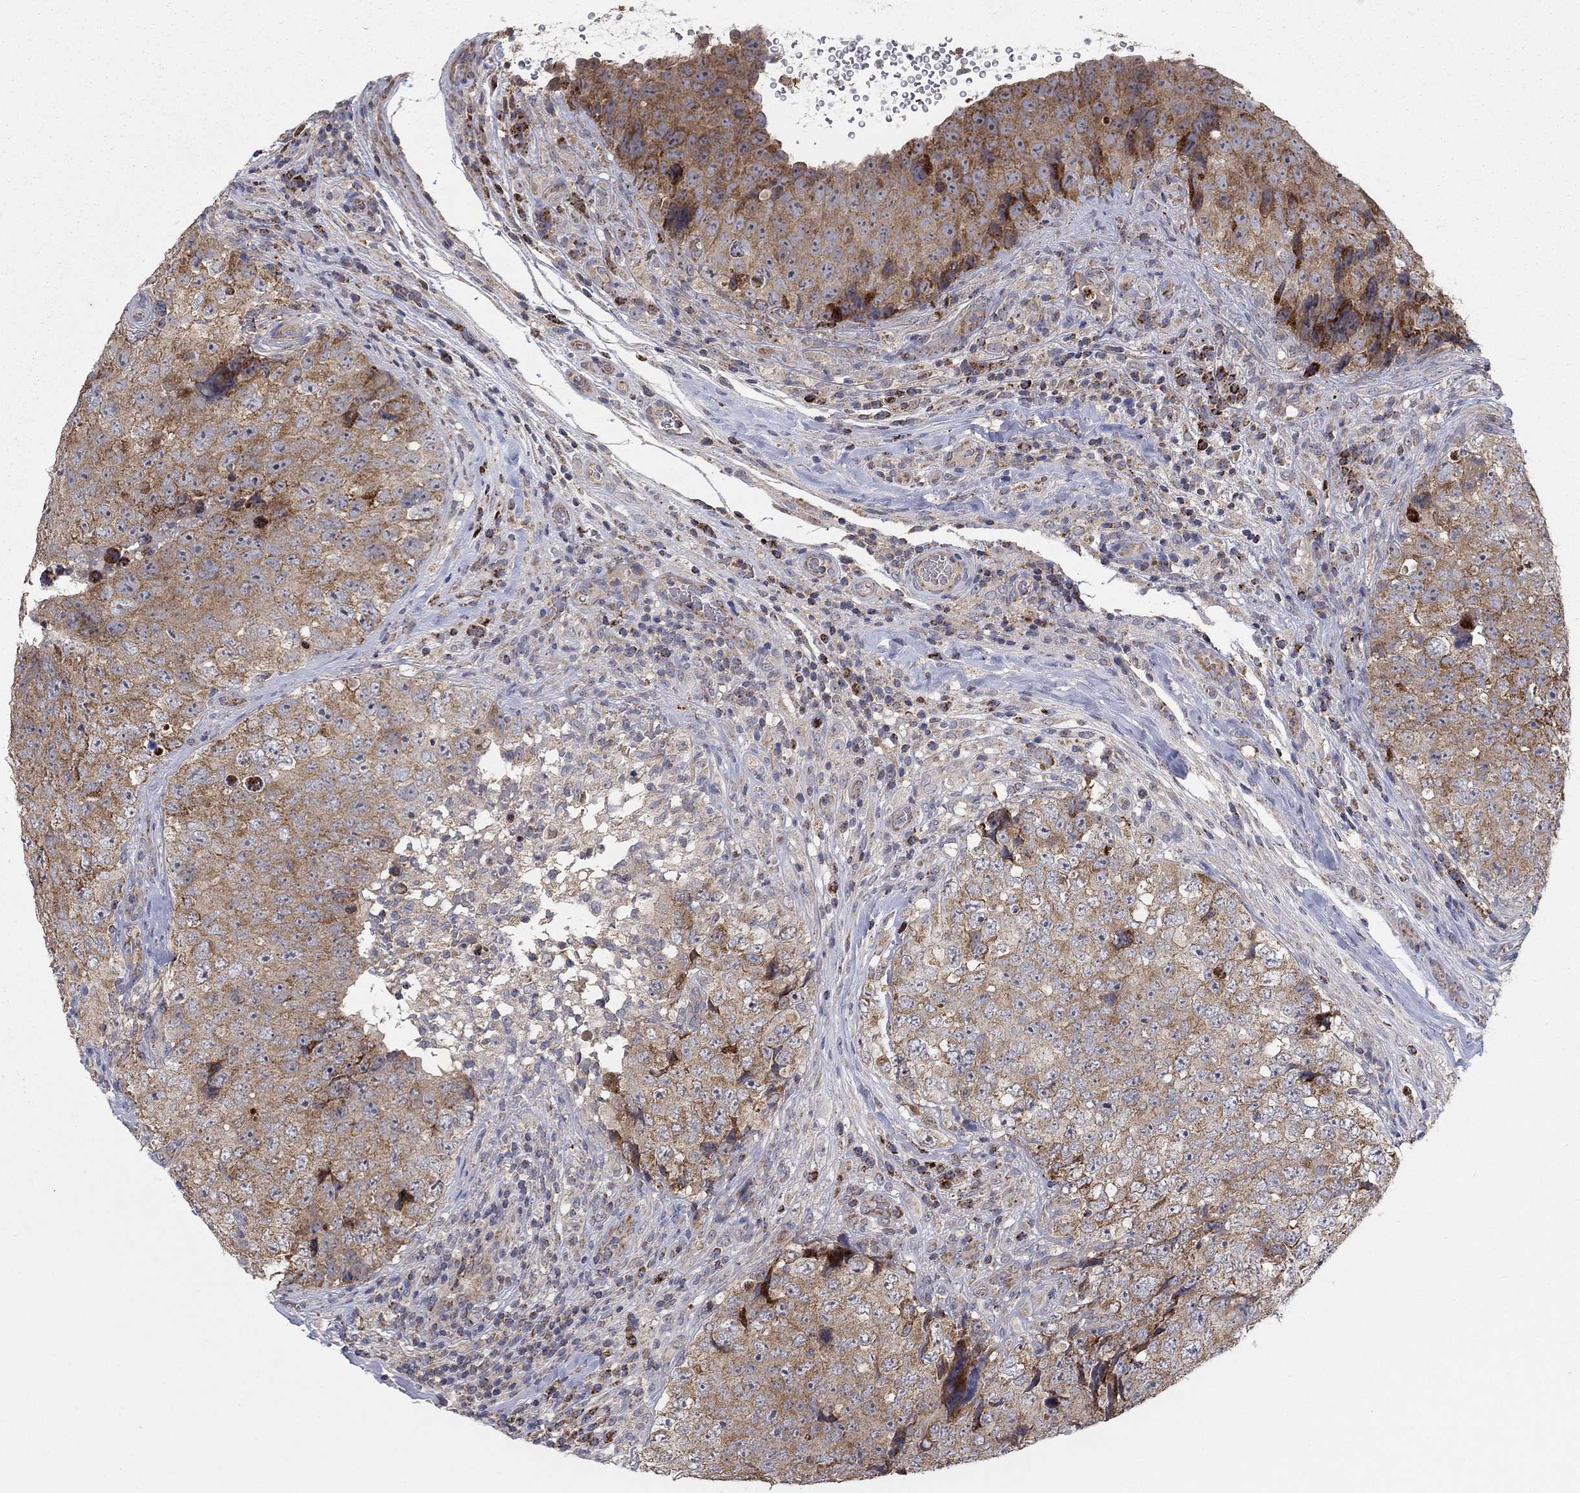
{"staining": {"intensity": "moderate", "quantity": "<25%", "location": "cytoplasmic/membranous"}, "tissue": "testis cancer", "cell_type": "Tumor cells", "image_type": "cancer", "snomed": [{"axis": "morphology", "description": "Seminoma, NOS"}, {"axis": "topography", "description": "Testis"}], "caption": "Immunohistochemistry of seminoma (testis) exhibits low levels of moderate cytoplasmic/membranous expression in approximately <25% of tumor cells. Nuclei are stained in blue.", "gene": "GPSM1", "patient": {"sex": "male", "age": 34}}